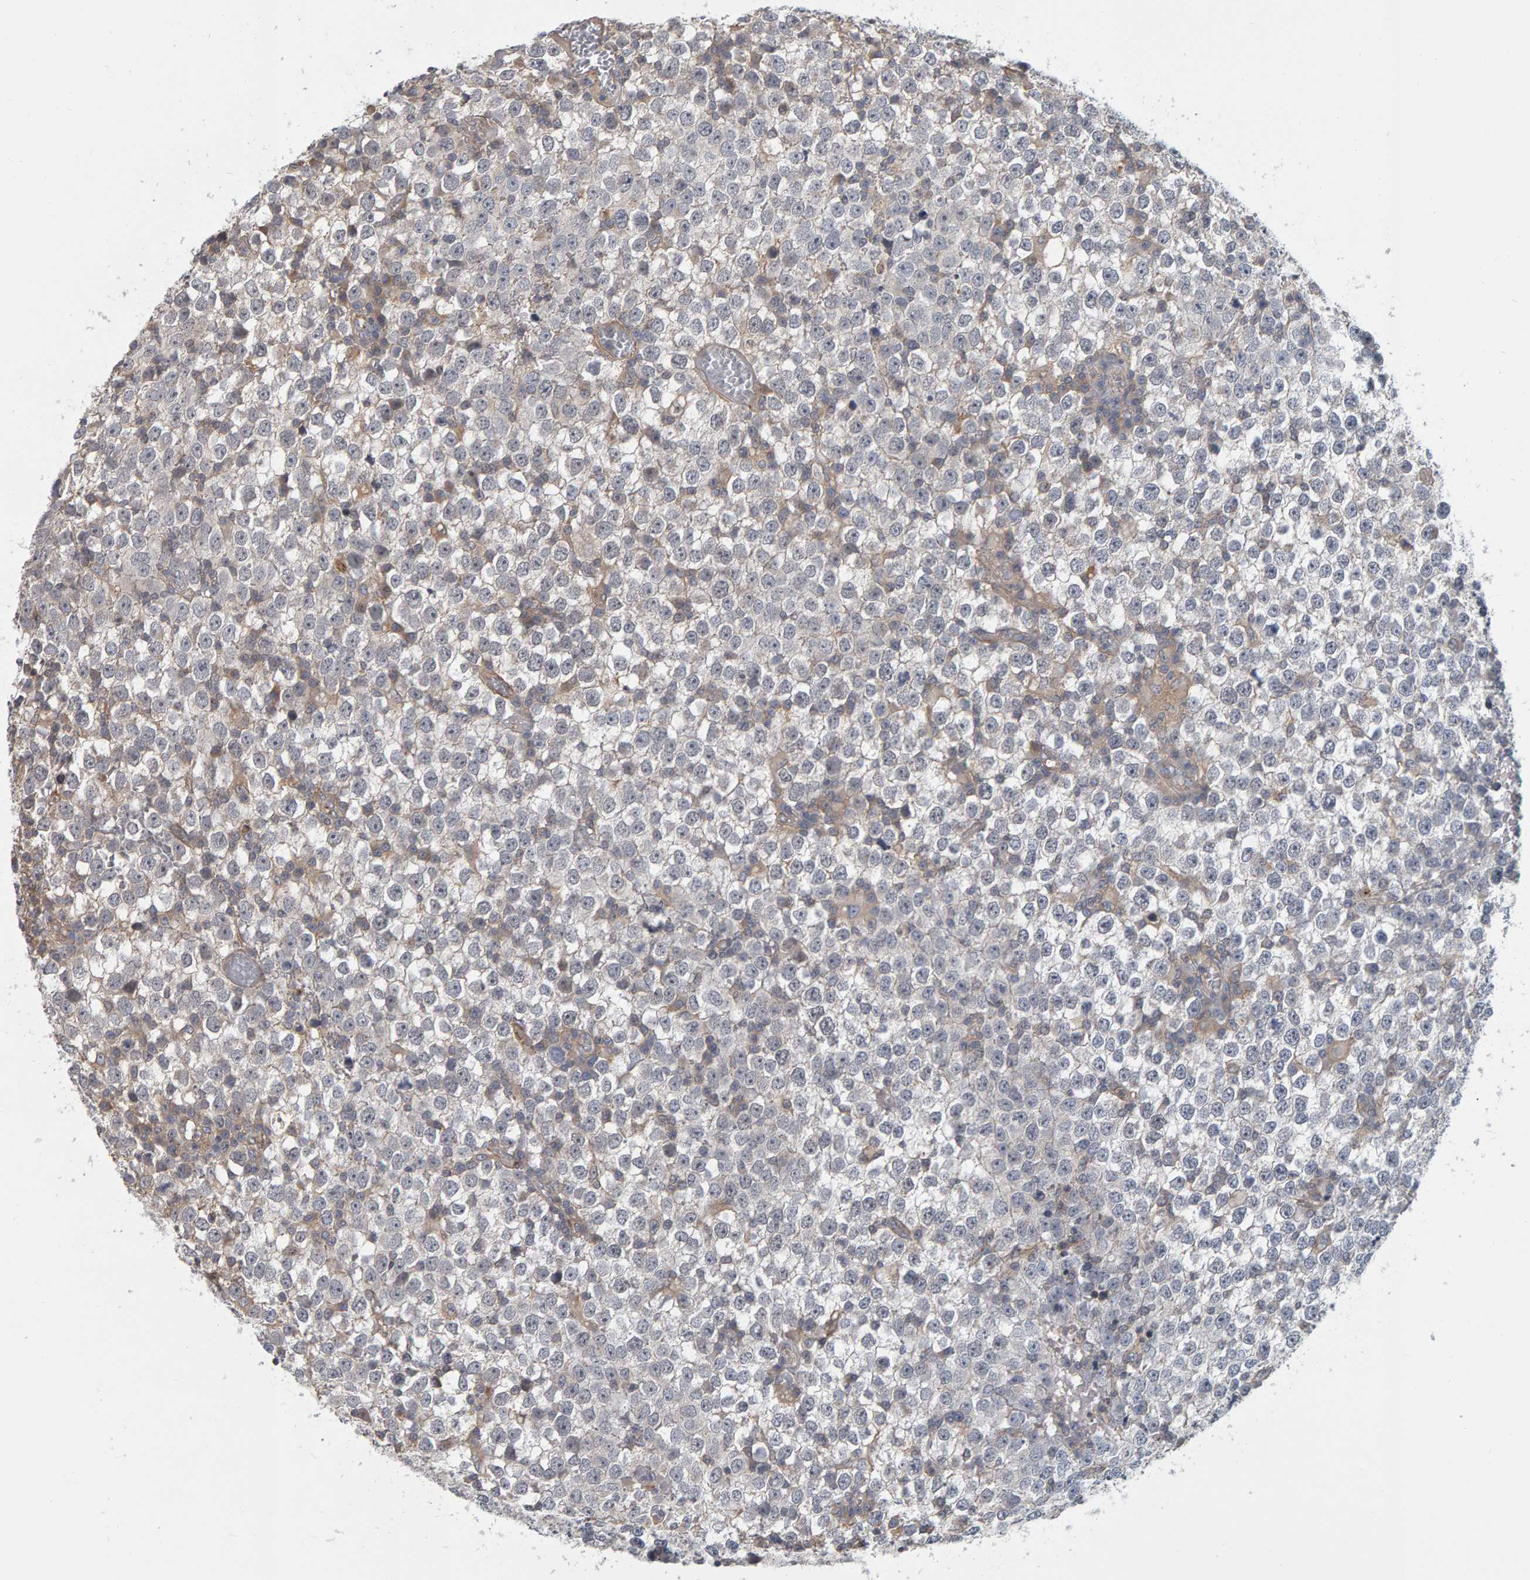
{"staining": {"intensity": "negative", "quantity": "none", "location": "none"}, "tissue": "testis cancer", "cell_type": "Tumor cells", "image_type": "cancer", "snomed": [{"axis": "morphology", "description": "Seminoma, NOS"}, {"axis": "topography", "description": "Testis"}], "caption": "DAB (3,3'-diaminobenzidine) immunohistochemical staining of human seminoma (testis) shows no significant staining in tumor cells.", "gene": "C9orf72", "patient": {"sex": "male", "age": 65}}